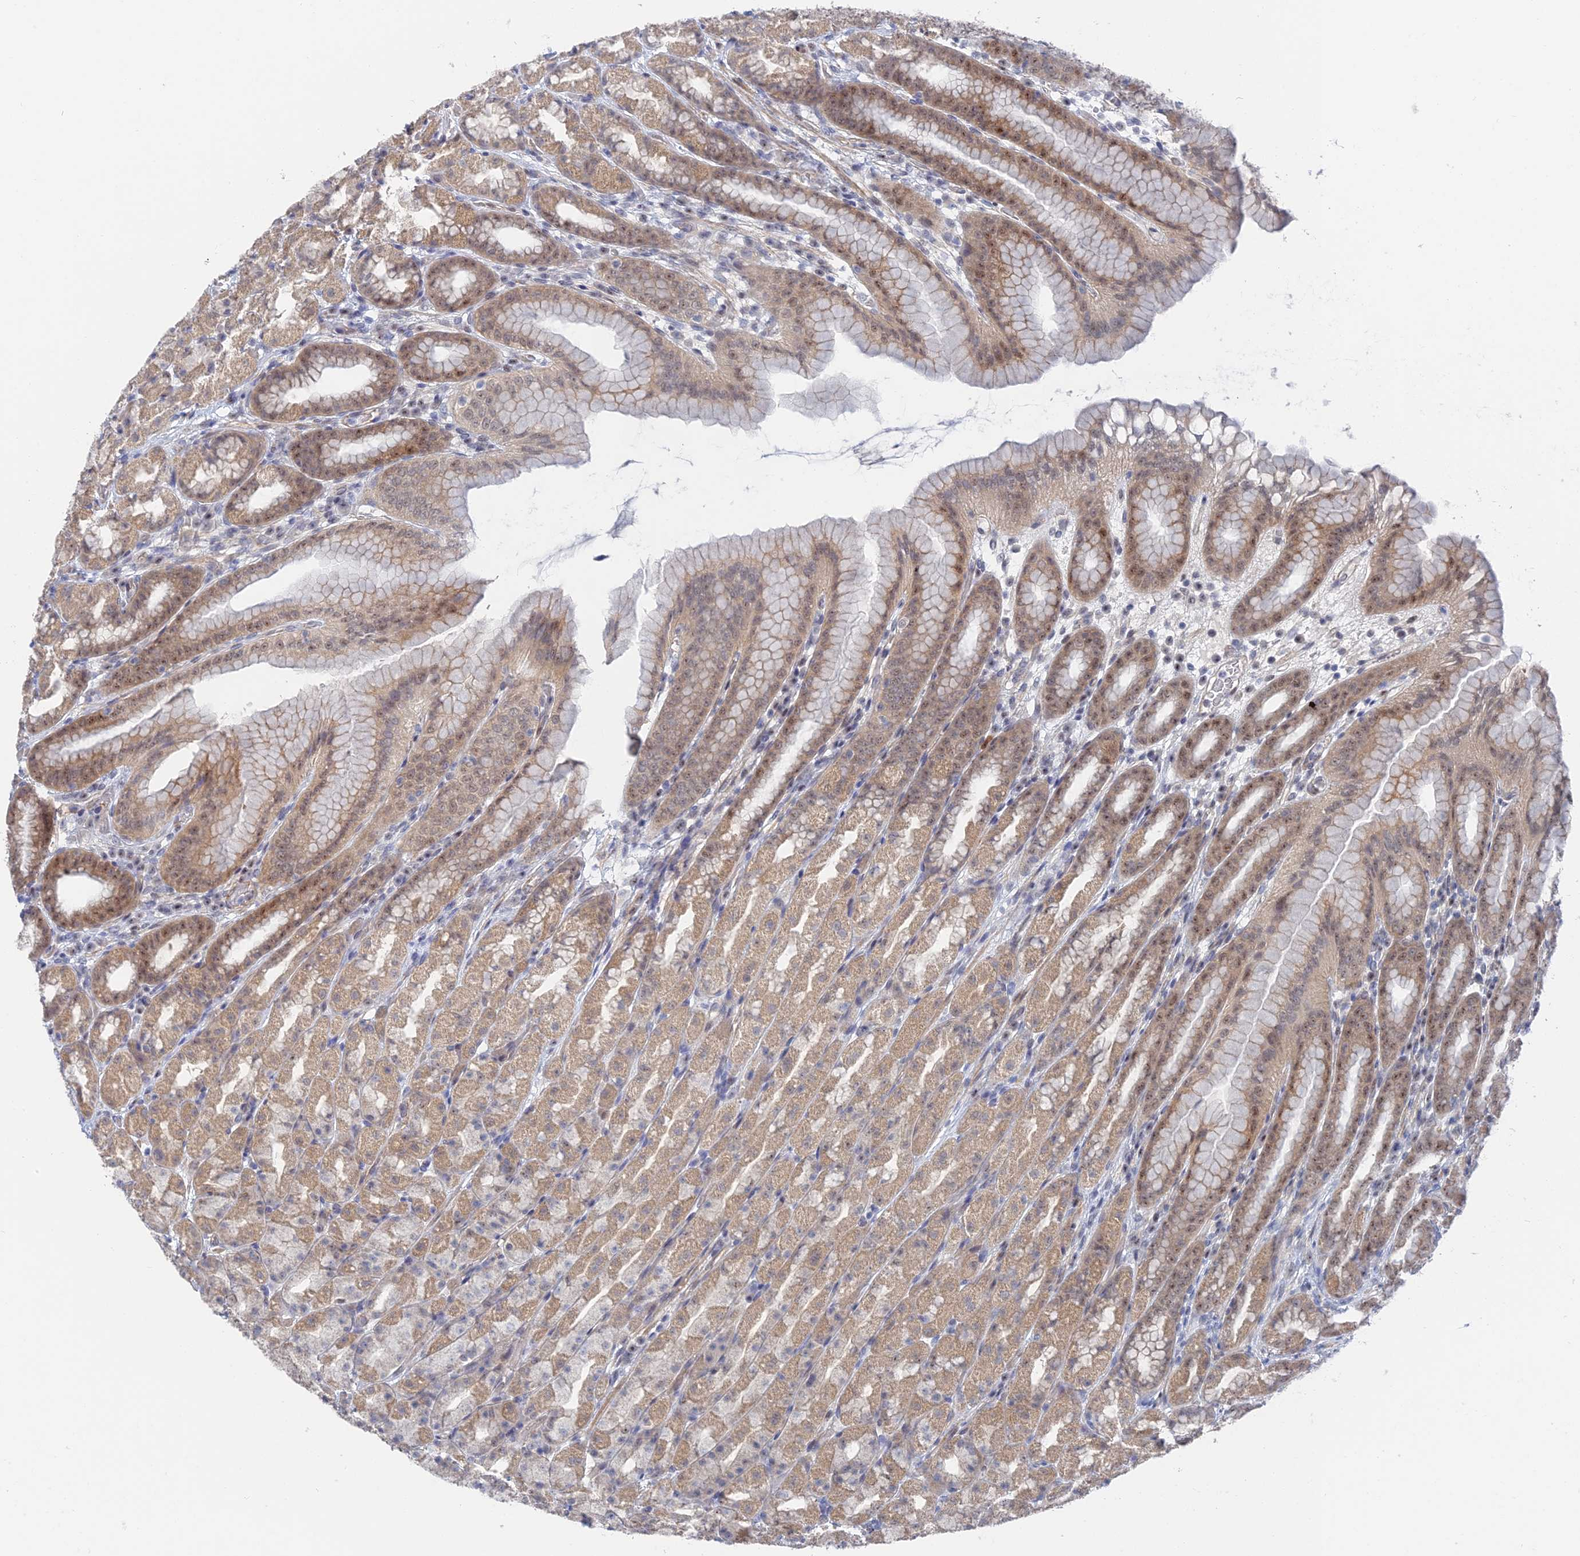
{"staining": {"intensity": "moderate", "quantity": "25%-75%", "location": "cytoplasmic/membranous,nuclear"}, "tissue": "stomach", "cell_type": "Glandular cells", "image_type": "normal", "snomed": [{"axis": "morphology", "description": "Normal tissue, NOS"}, {"axis": "topography", "description": "Stomach, upper"}], "caption": "A medium amount of moderate cytoplasmic/membranous,nuclear positivity is identified in approximately 25%-75% of glandular cells in normal stomach.", "gene": "CFAP92", "patient": {"sex": "male", "age": 68}}